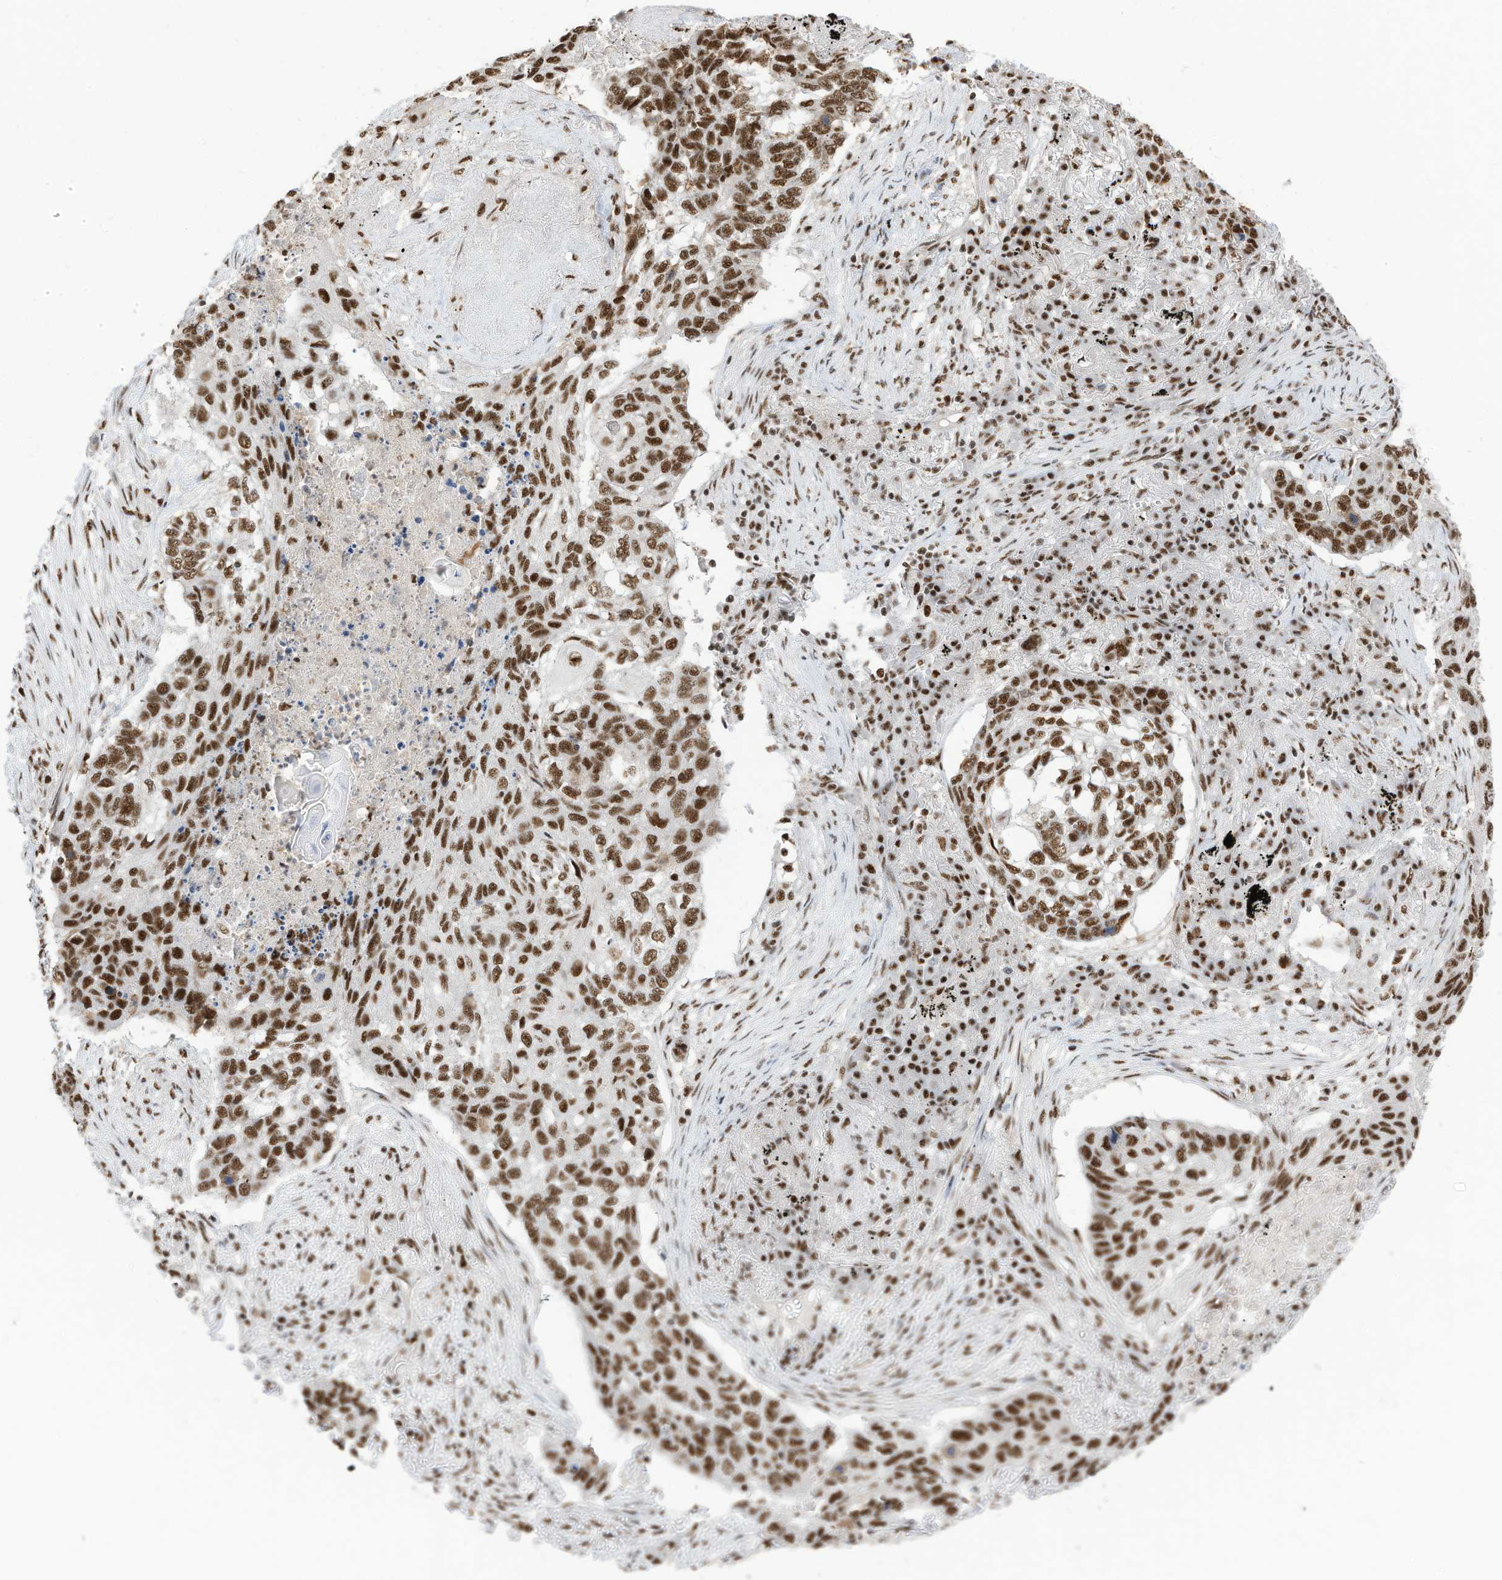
{"staining": {"intensity": "moderate", "quantity": ">75%", "location": "nuclear"}, "tissue": "lung cancer", "cell_type": "Tumor cells", "image_type": "cancer", "snomed": [{"axis": "morphology", "description": "Squamous cell carcinoma, NOS"}, {"axis": "topography", "description": "Lung"}], "caption": "The histopathology image shows a brown stain indicating the presence of a protein in the nuclear of tumor cells in lung cancer (squamous cell carcinoma).", "gene": "SF3A3", "patient": {"sex": "female", "age": 63}}